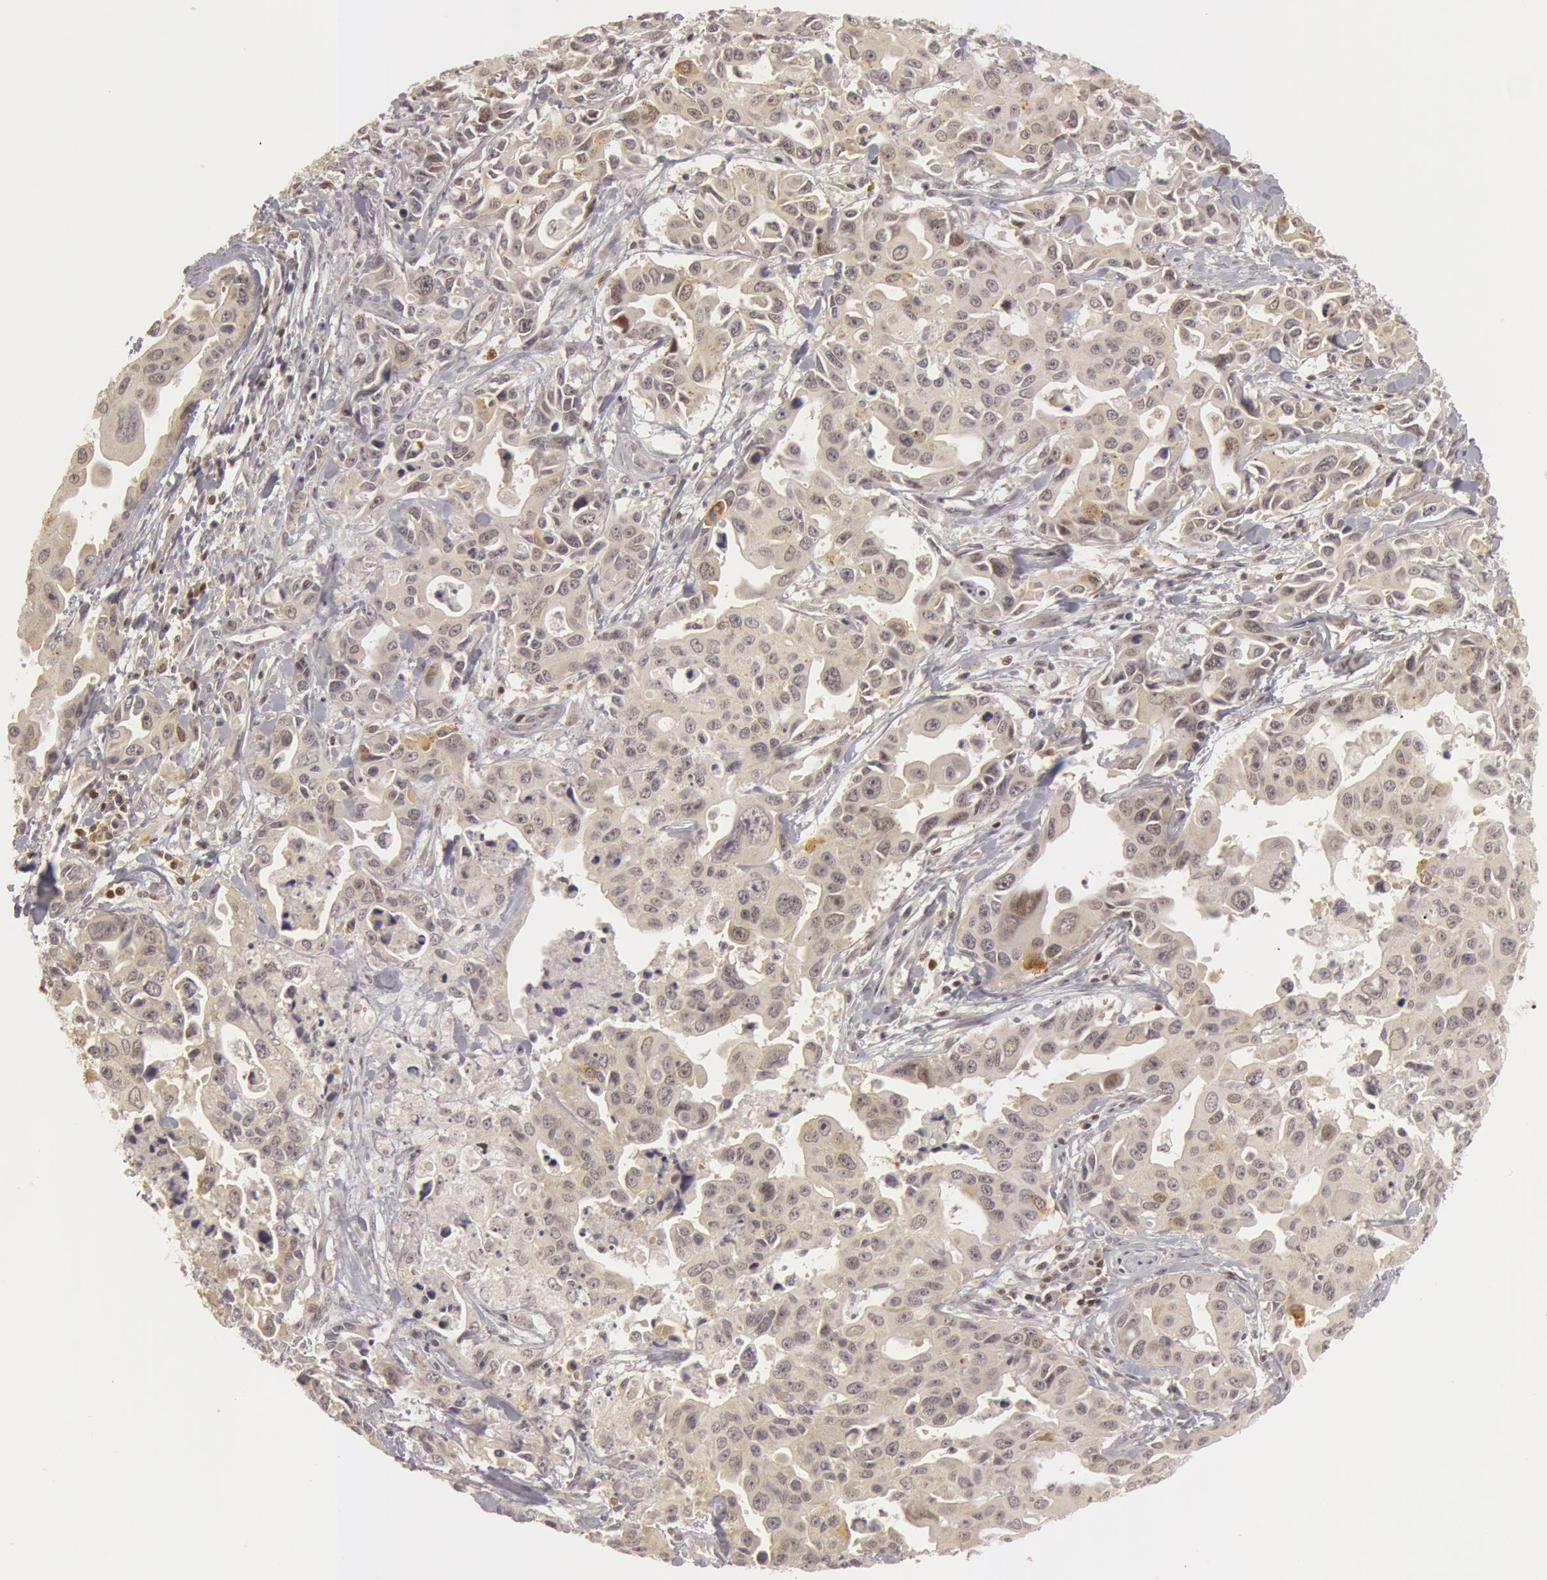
{"staining": {"intensity": "weak", "quantity": "<25%", "location": "nuclear"}, "tissue": "lung cancer", "cell_type": "Tumor cells", "image_type": "cancer", "snomed": [{"axis": "morphology", "description": "Adenocarcinoma, NOS"}, {"axis": "topography", "description": "Lung"}], "caption": "Immunohistochemical staining of human lung cancer reveals no significant positivity in tumor cells.", "gene": "OASL", "patient": {"sex": "male", "age": 64}}